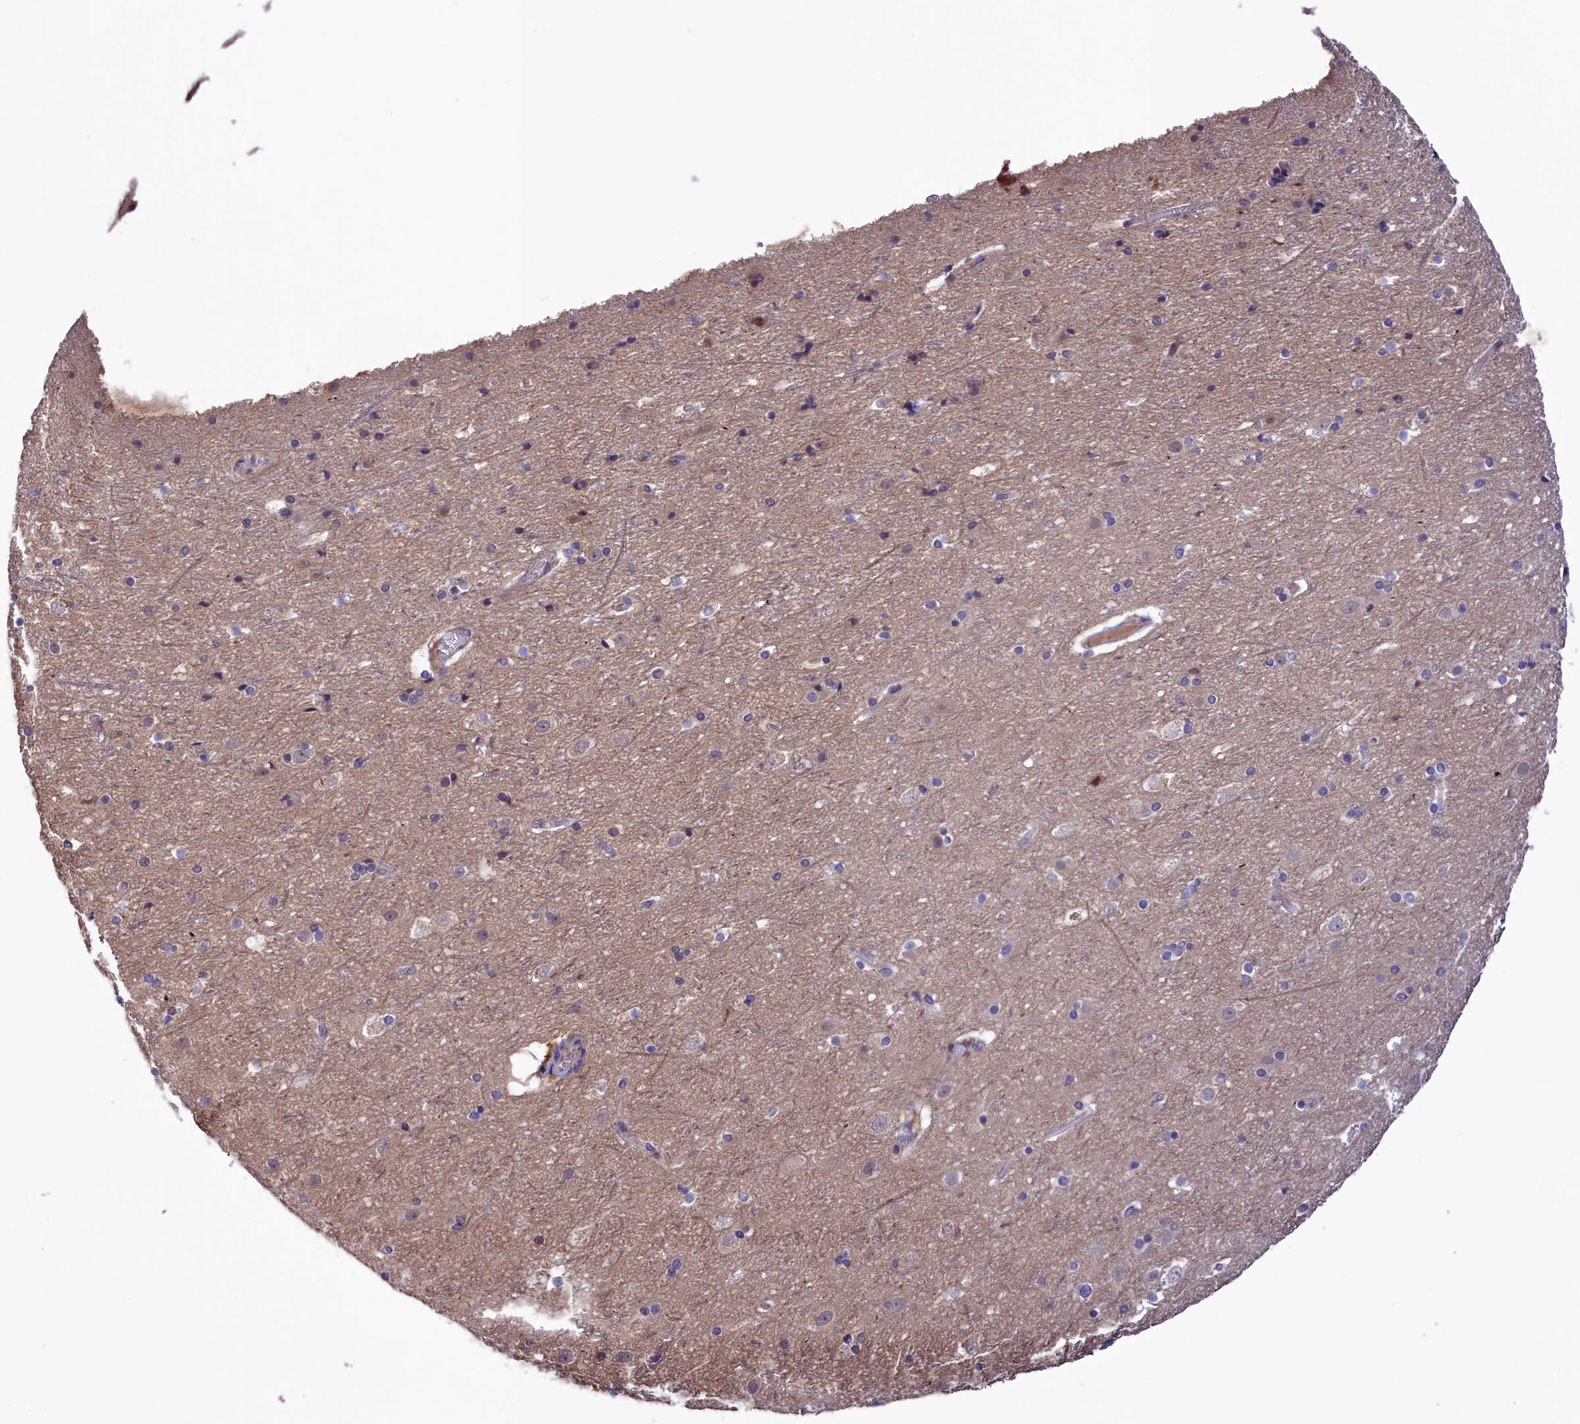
{"staining": {"intensity": "negative", "quantity": "none", "location": "none"}, "tissue": "cerebral cortex", "cell_type": "Endothelial cells", "image_type": "normal", "snomed": [{"axis": "morphology", "description": "Normal tissue, NOS"}, {"axis": "topography", "description": "Cerebral cortex"}], "caption": "Immunohistochemistry (IHC) of unremarkable cerebral cortex reveals no staining in endothelial cells.", "gene": "NEURL4", "patient": {"sex": "male", "age": 45}}